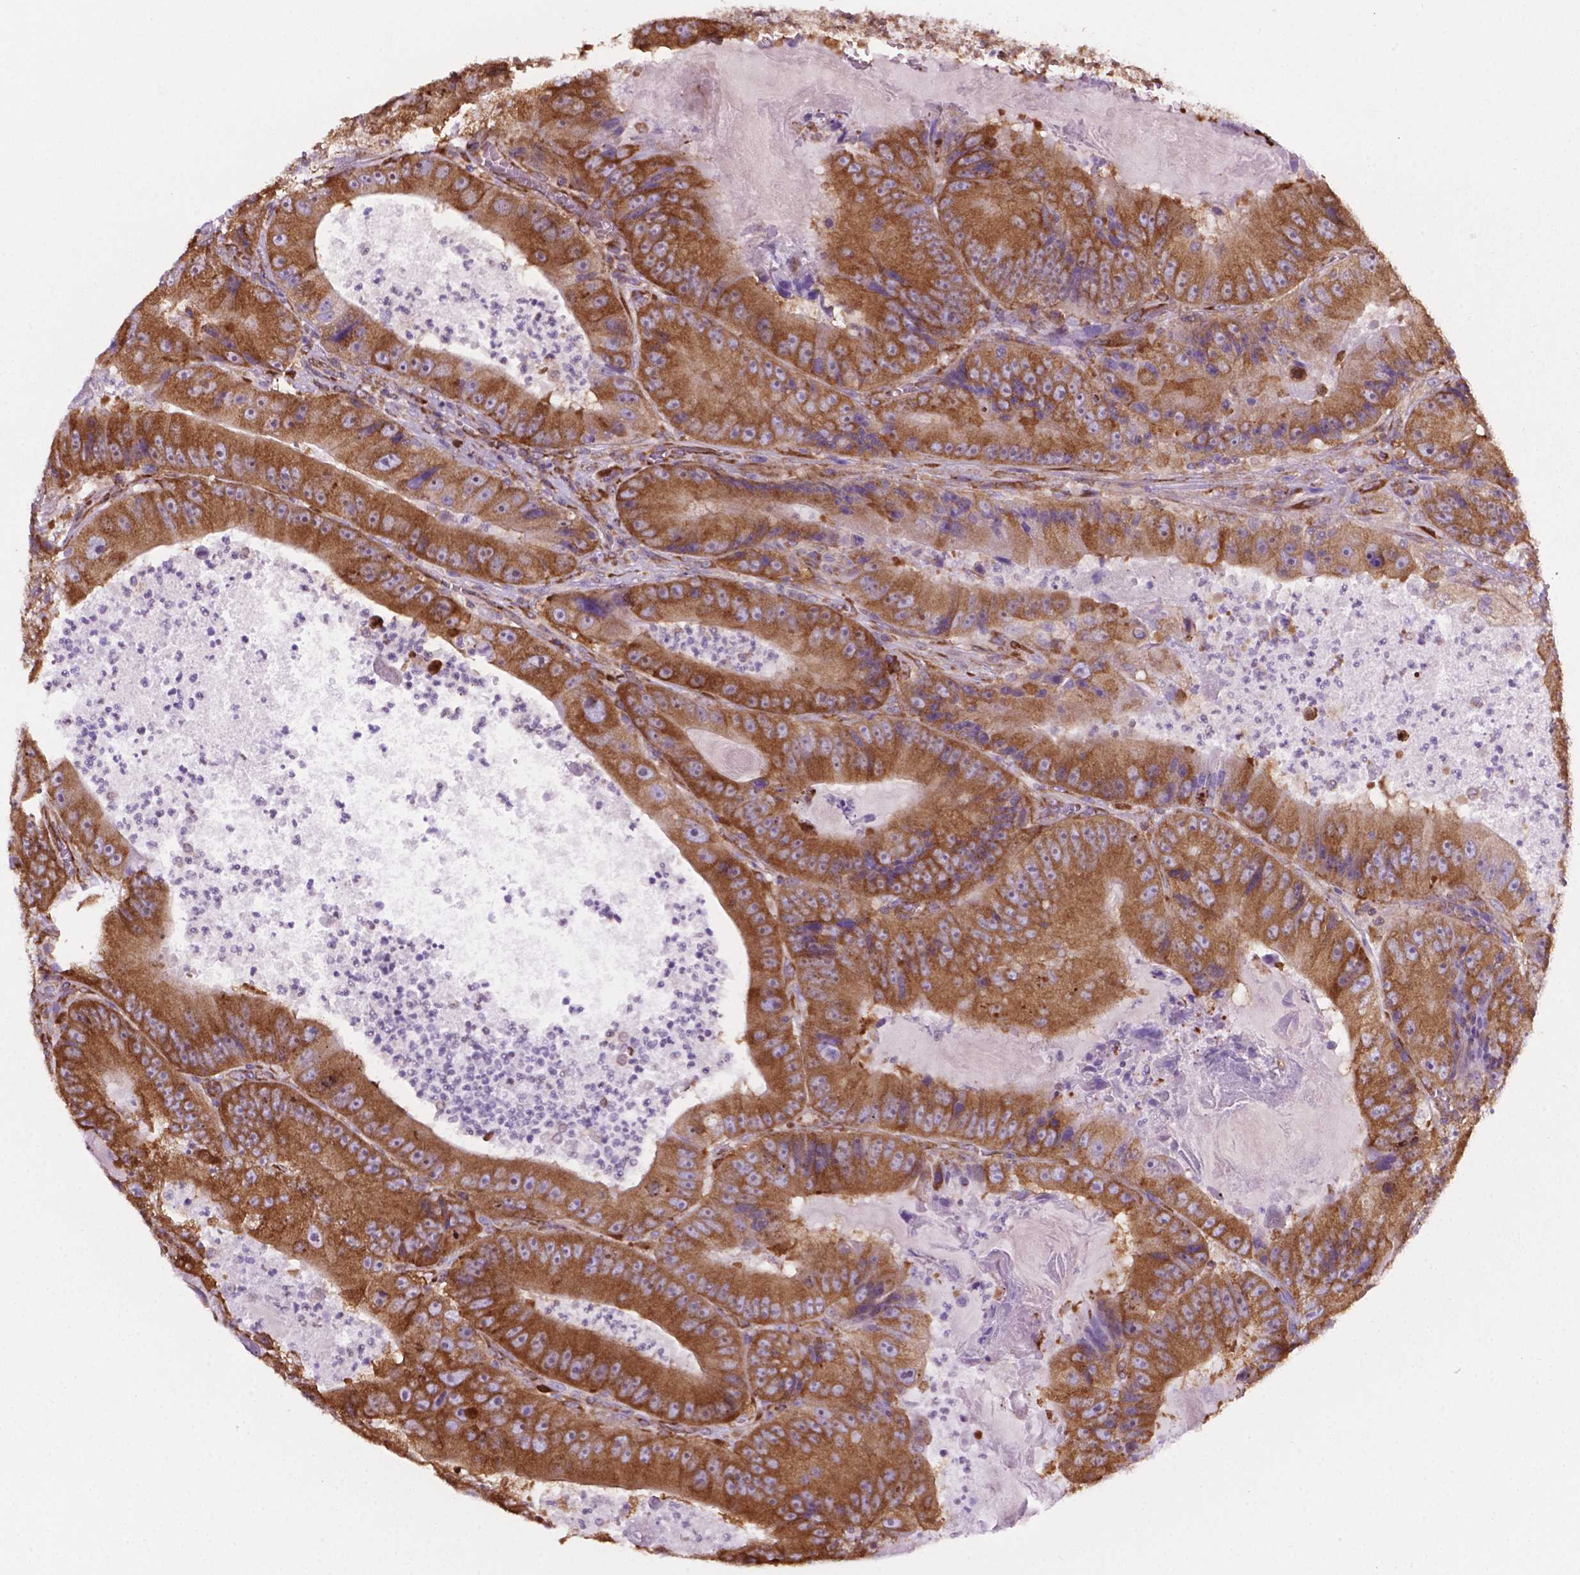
{"staining": {"intensity": "strong", "quantity": ">75%", "location": "cytoplasmic/membranous"}, "tissue": "colorectal cancer", "cell_type": "Tumor cells", "image_type": "cancer", "snomed": [{"axis": "morphology", "description": "Adenocarcinoma, NOS"}, {"axis": "topography", "description": "Colon"}], "caption": "Colorectal adenocarcinoma tissue demonstrates strong cytoplasmic/membranous expression in approximately >75% of tumor cells", "gene": "RPL29", "patient": {"sex": "female", "age": 86}}